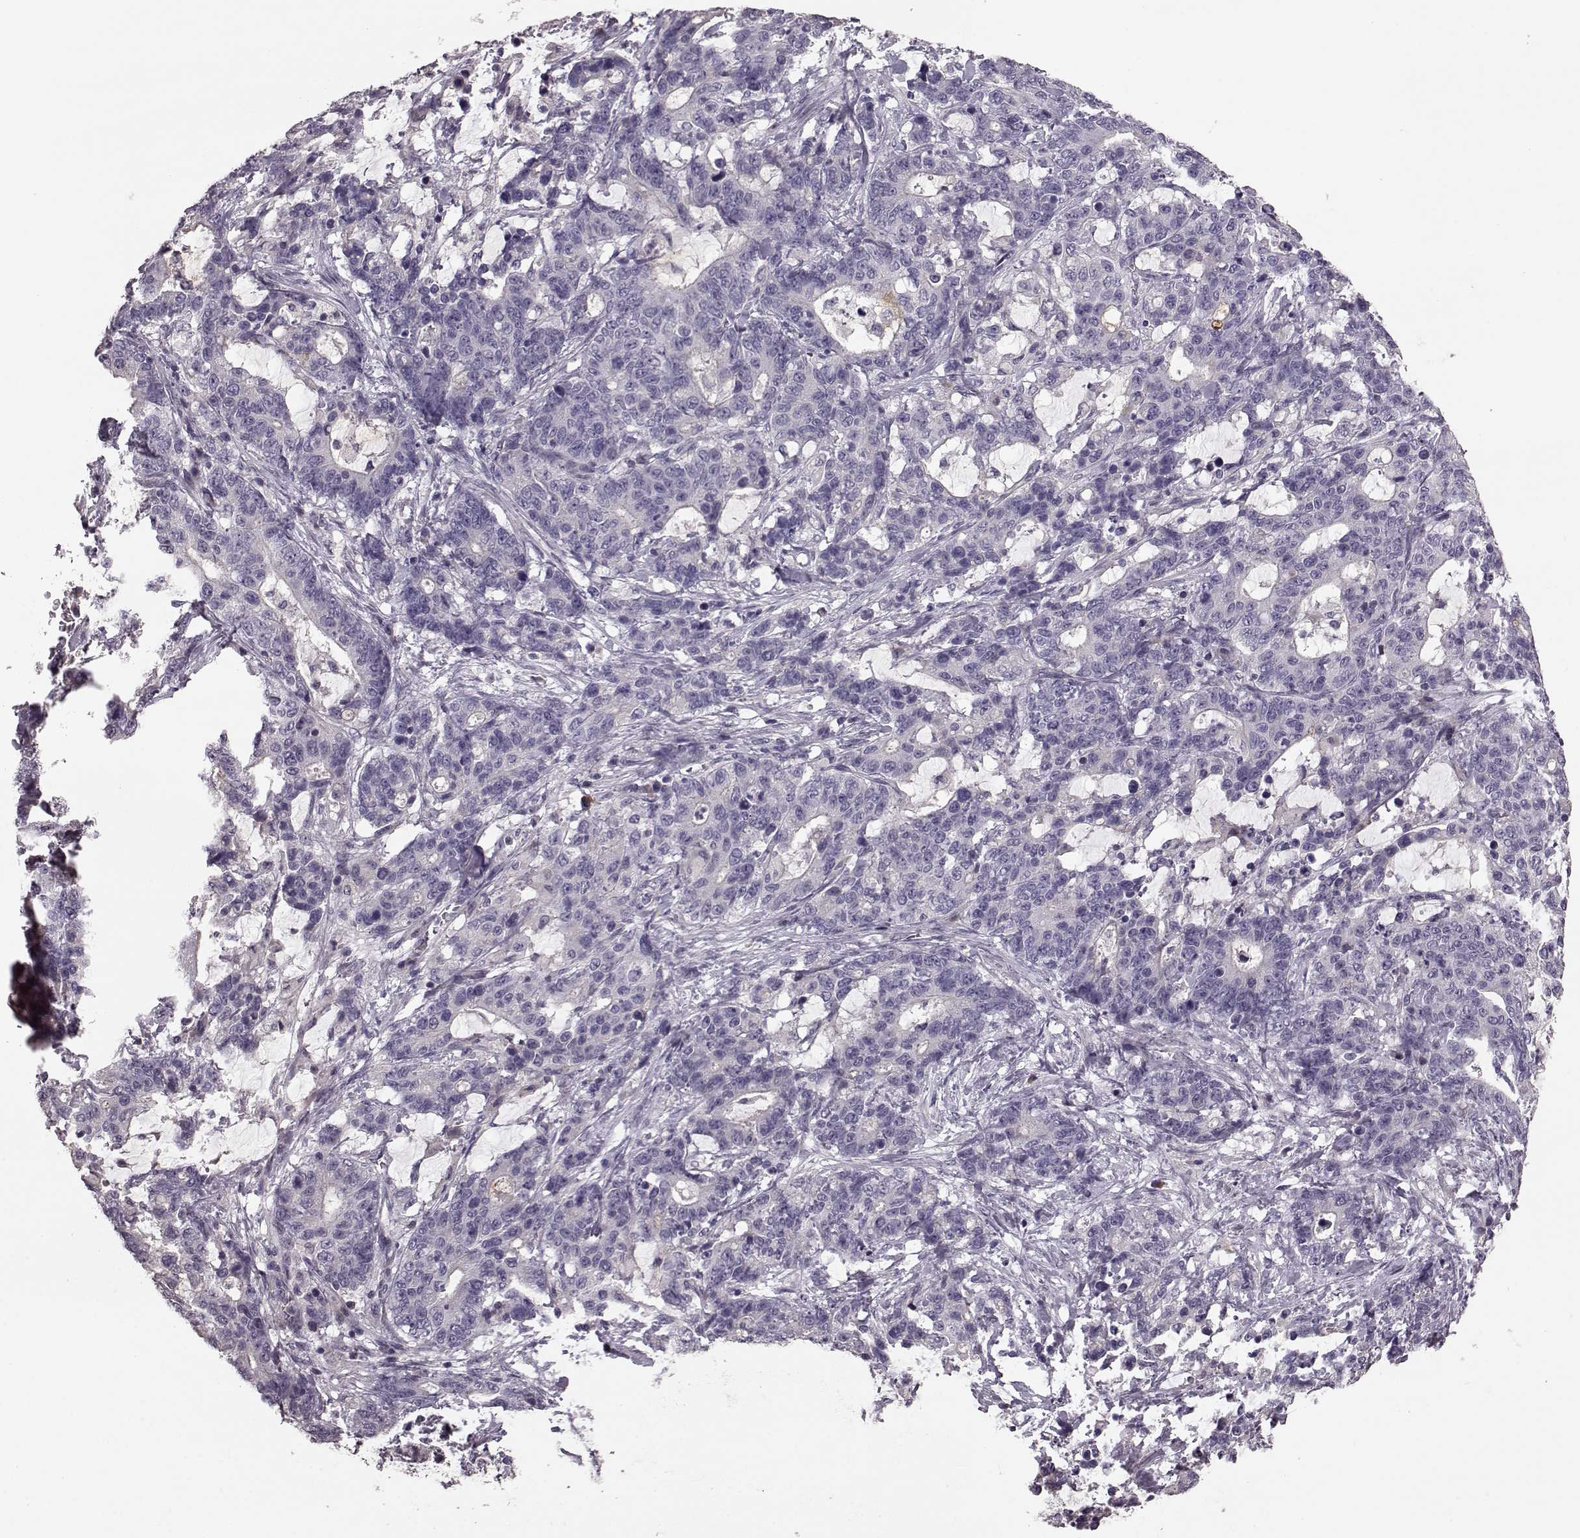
{"staining": {"intensity": "negative", "quantity": "none", "location": "none"}, "tissue": "stomach cancer", "cell_type": "Tumor cells", "image_type": "cancer", "snomed": [{"axis": "morphology", "description": "Normal tissue, NOS"}, {"axis": "morphology", "description": "Adenocarcinoma, NOS"}, {"axis": "topography", "description": "Stomach"}], "caption": "The immunohistochemistry histopathology image has no significant expression in tumor cells of stomach cancer tissue.", "gene": "SLC52A3", "patient": {"sex": "female", "age": 64}}